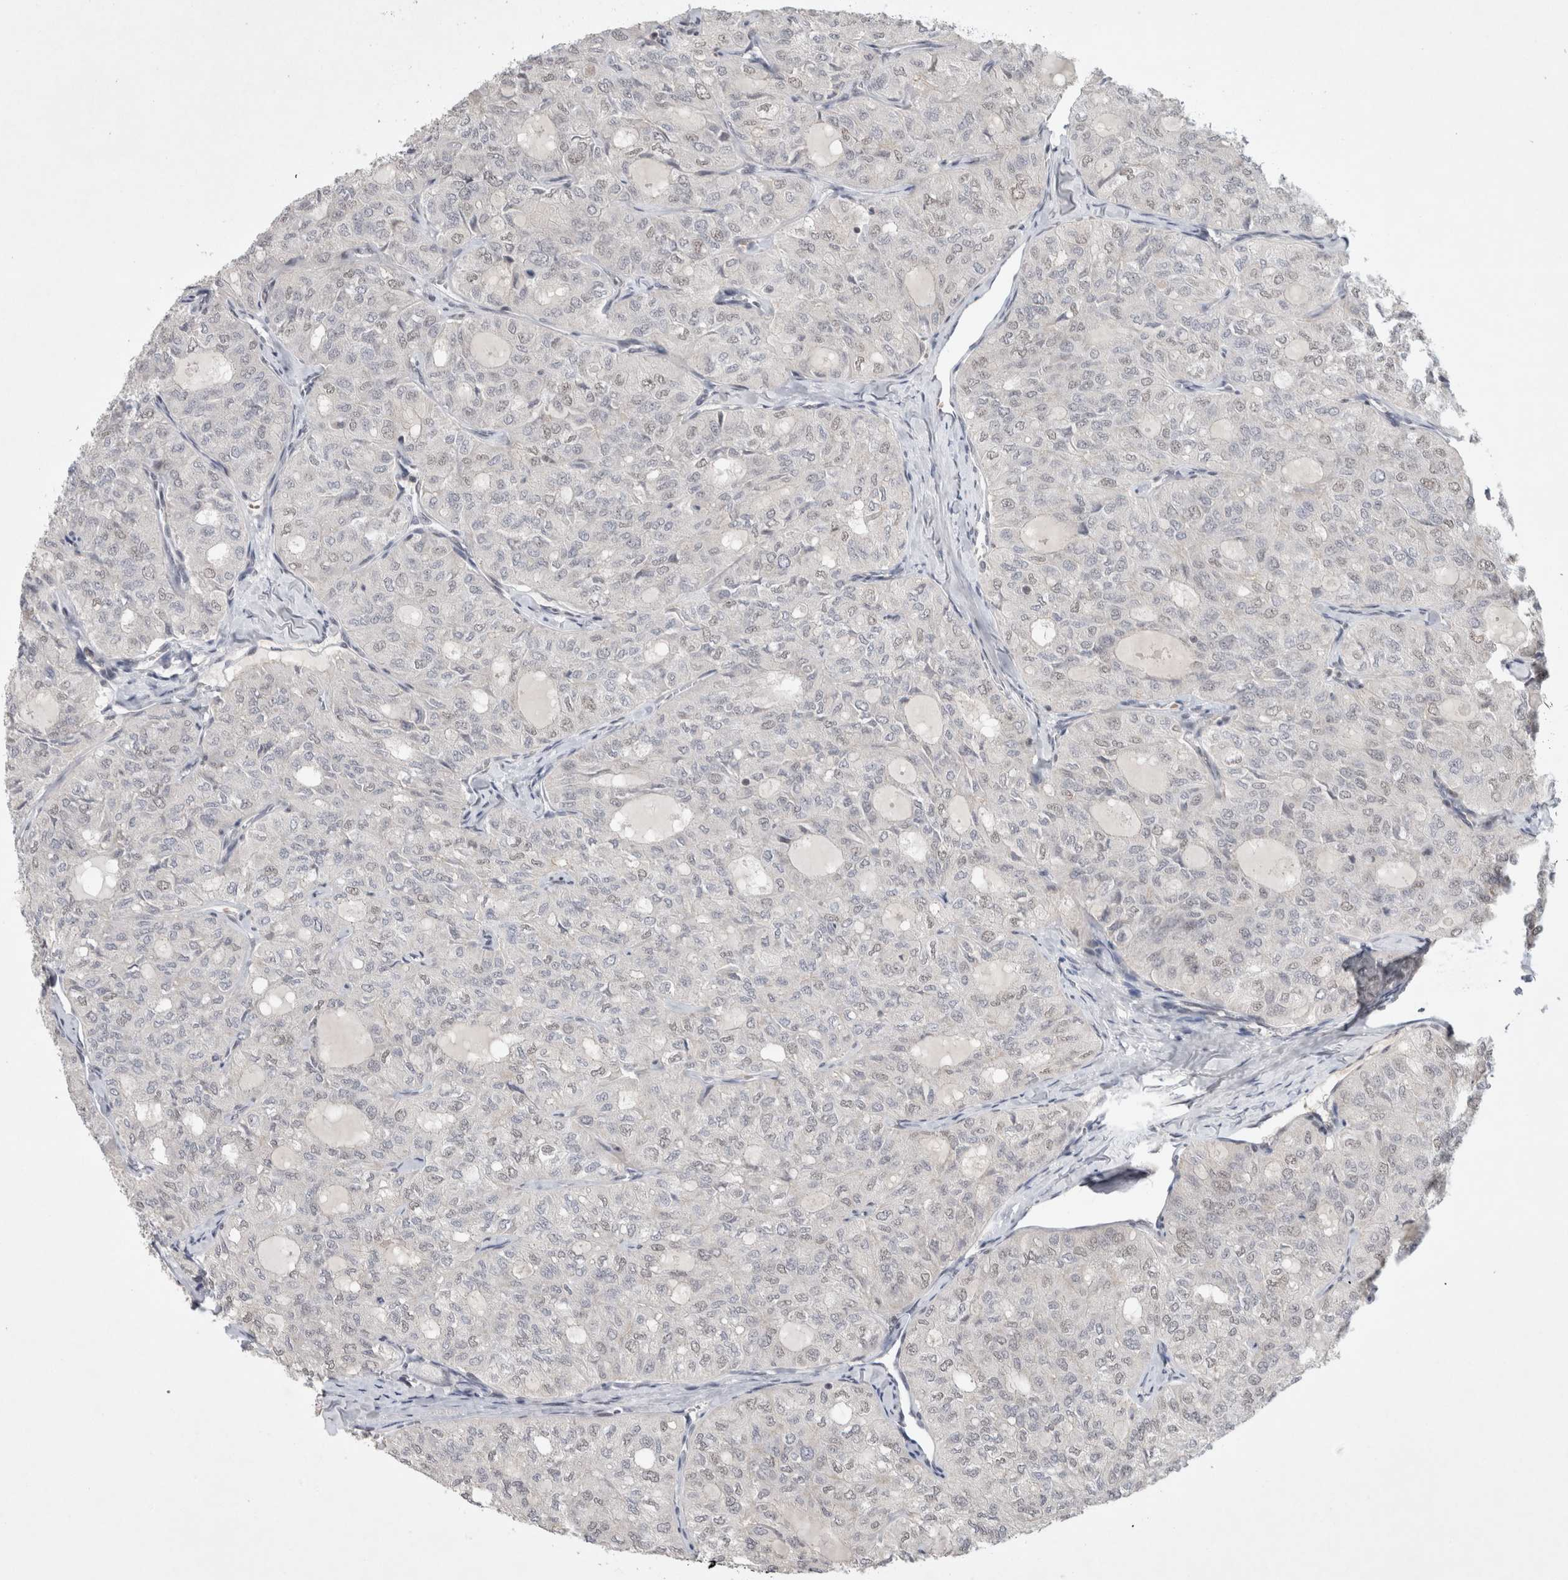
{"staining": {"intensity": "weak", "quantity": "25%-75%", "location": "nuclear"}, "tissue": "thyroid cancer", "cell_type": "Tumor cells", "image_type": "cancer", "snomed": [{"axis": "morphology", "description": "Follicular adenoma carcinoma, NOS"}, {"axis": "topography", "description": "Thyroid gland"}], "caption": "Follicular adenoma carcinoma (thyroid) stained with a brown dye displays weak nuclear positive expression in approximately 25%-75% of tumor cells.", "gene": "HESX1", "patient": {"sex": "male", "age": 75}}